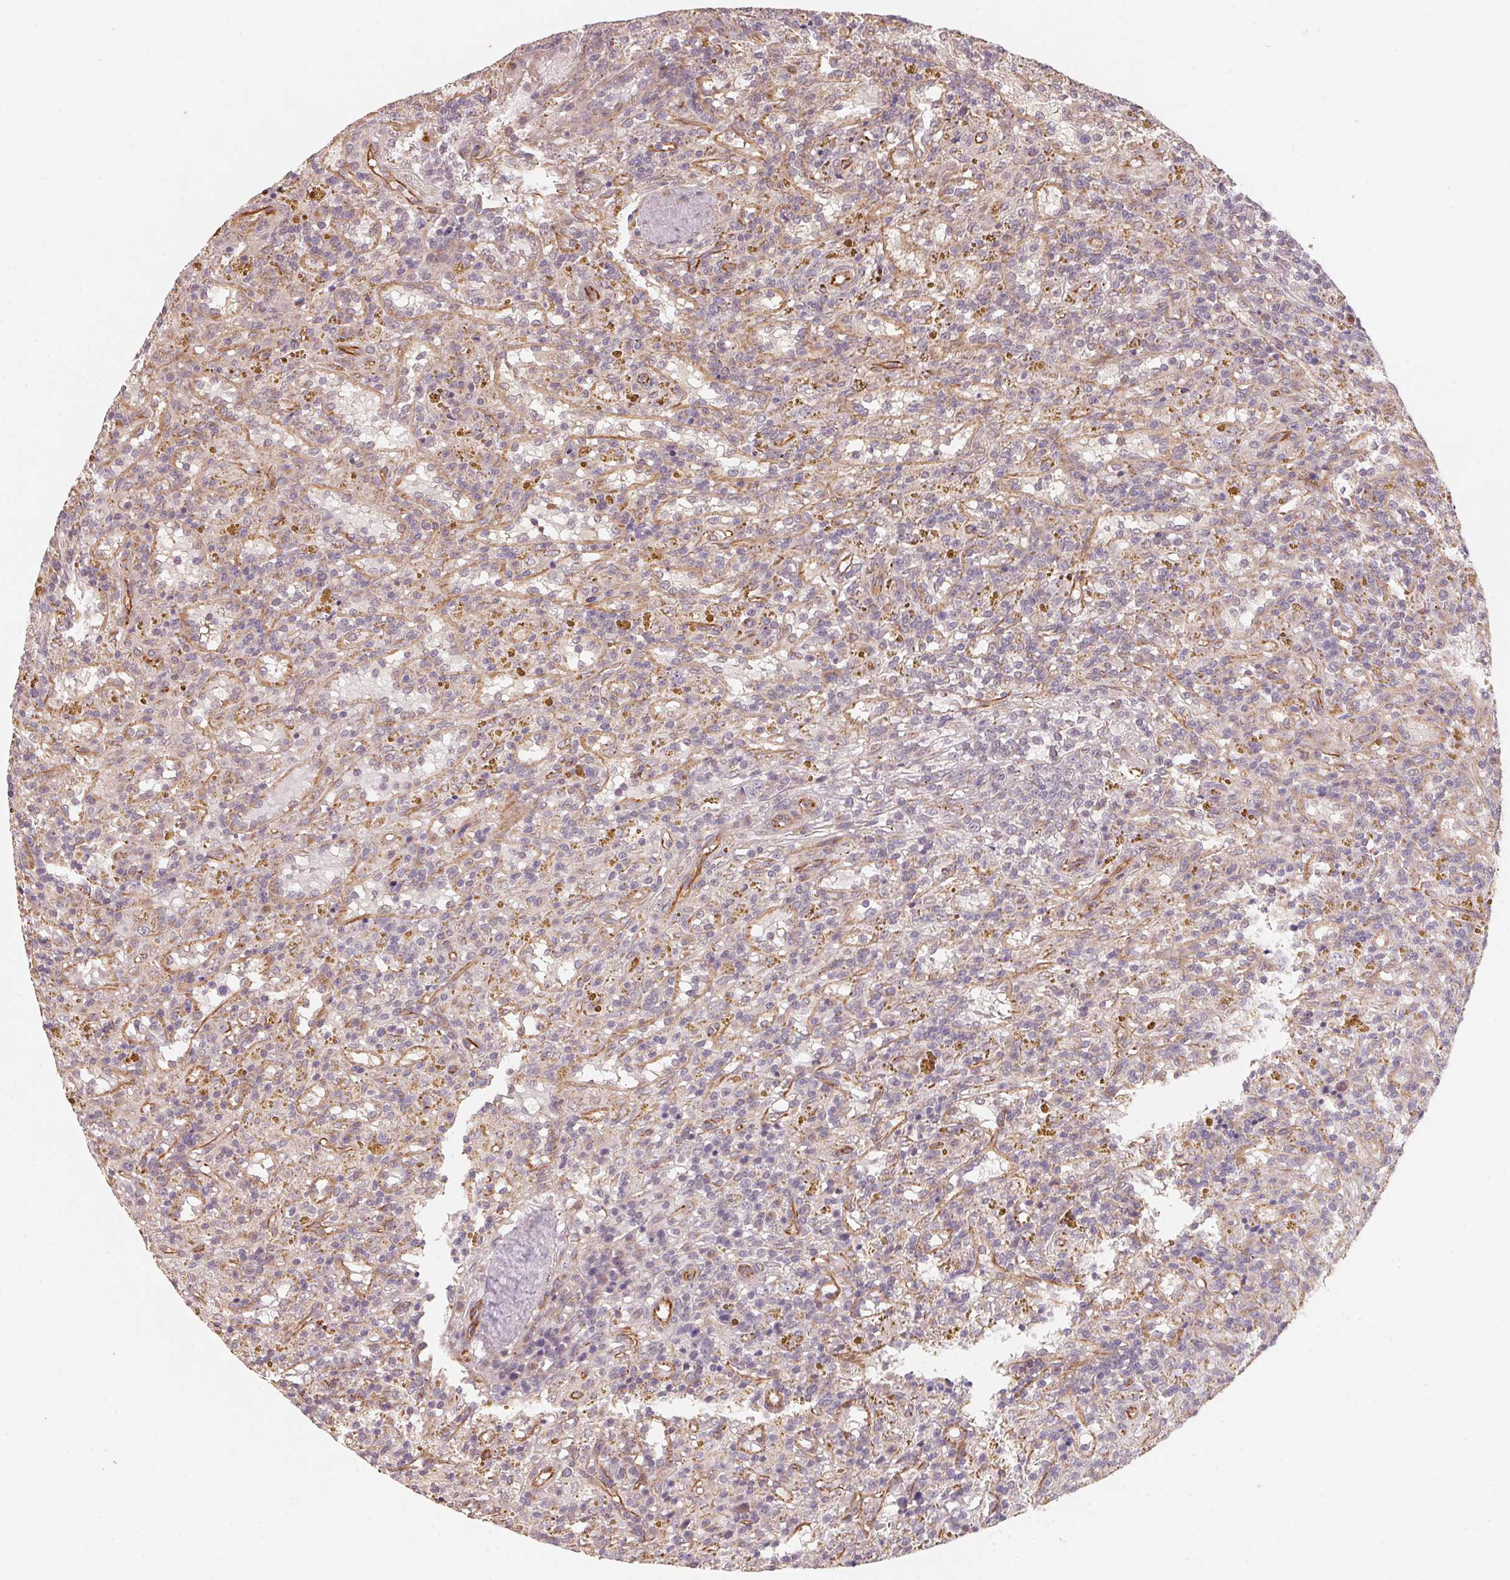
{"staining": {"intensity": "negative", "quantity": "none", "location": "none"}, "tissue": "lymphoma", "cell_type": "Tumor cells", "image_type": "cancer", "snomed": [{"axis": "morphology", "description": "Malignant lymphoma, non-Hodgkin's type, Low grade"}, {"axis": "topography", "description": "Spleen"}], "caption": "IHC of human malignant lymphoma, non-Hodgkin's type (low-grade) demonstrates no staining in tumor cells.", "gene": "TSPAN12", "patient": {"sex": "female", "age": 65}}